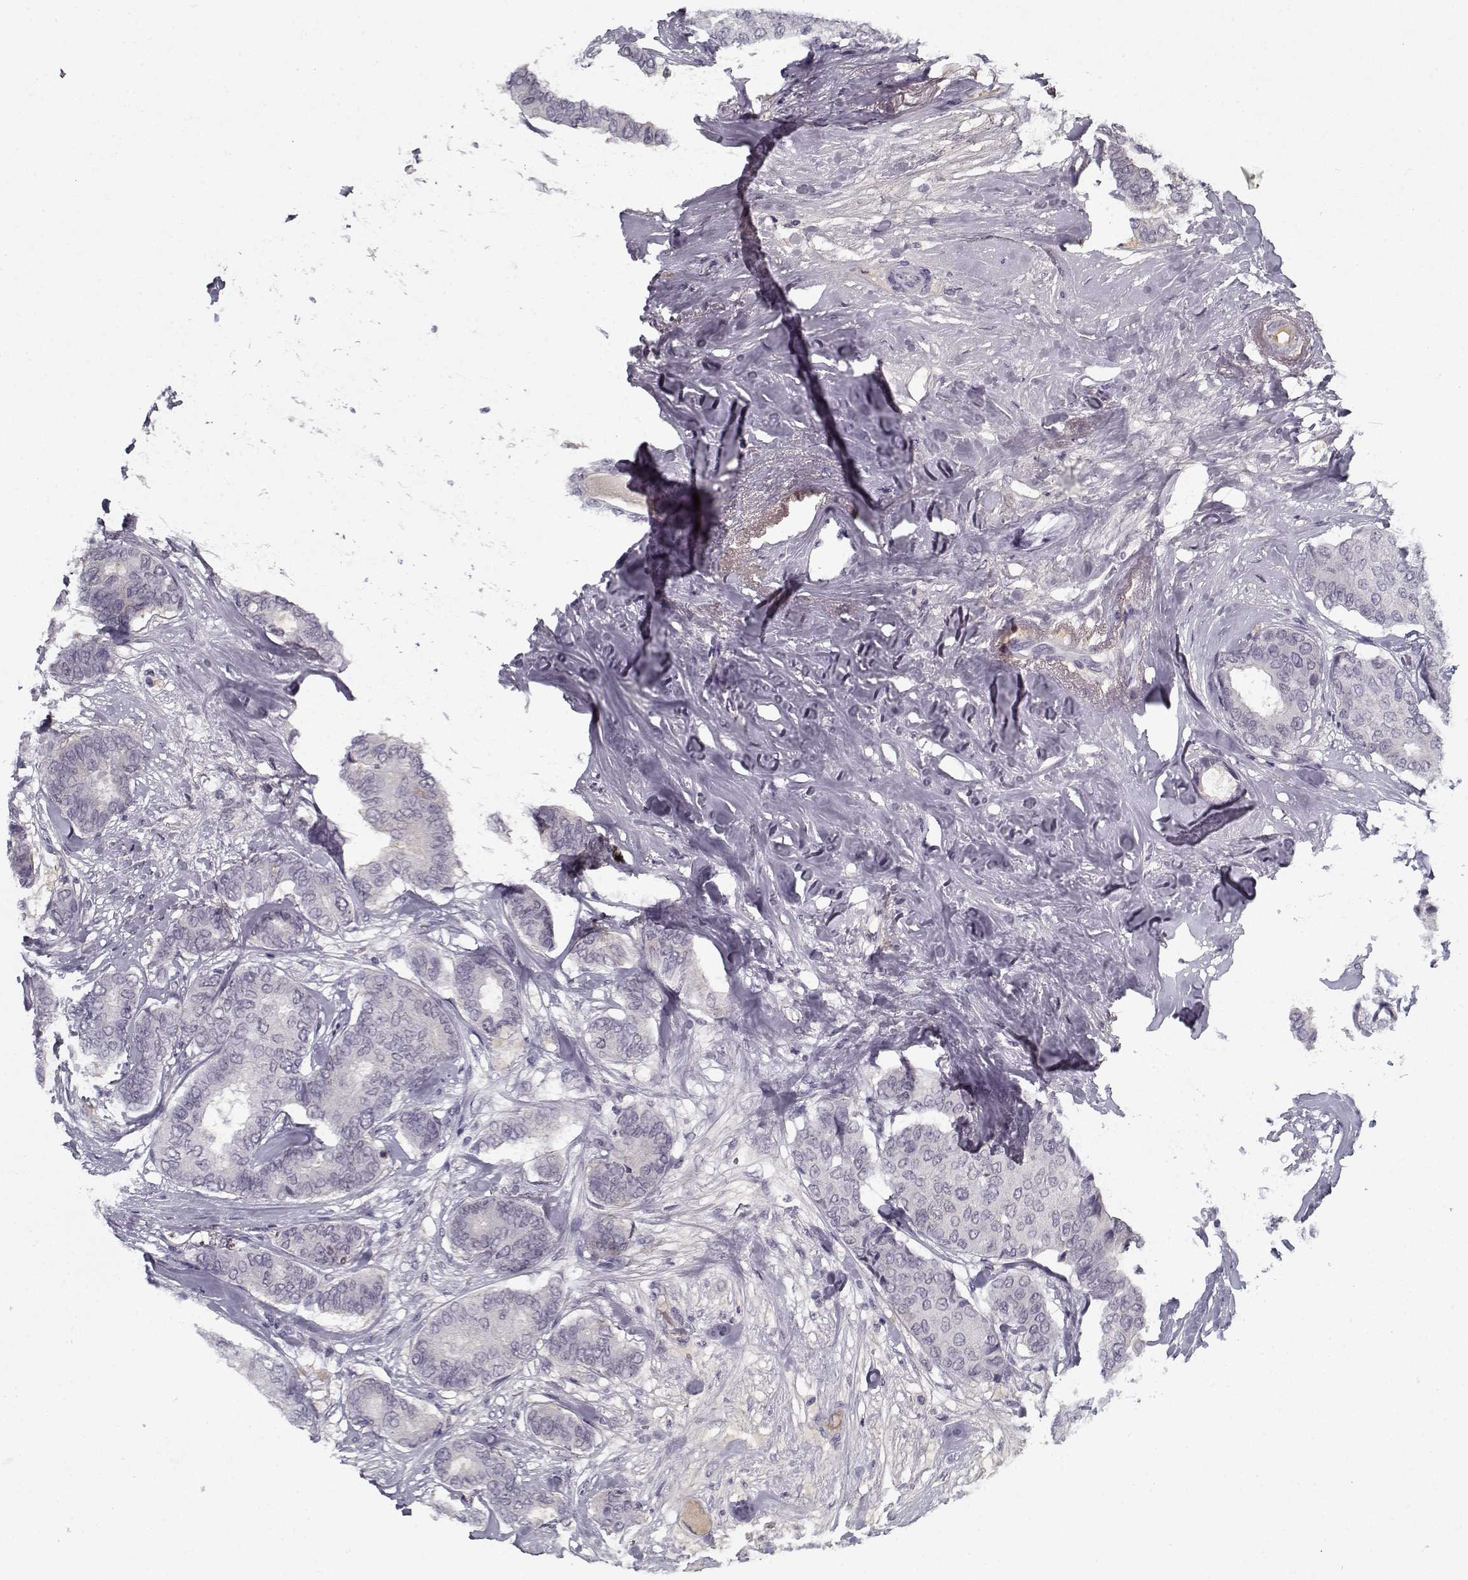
{"staining": {"intensity": "negative", "quantity": "none", "location": "none"}, "tissue": "breast cancer", "cell_type": "Tumor cells", "image_type": "cancer", "snomed": [{"axis": "morphology", "description": "Duct carcinoma"}, {"axis": "topography", "description": "Breast"}], "caption": "Immunohistochemistry micrograph of breast invasive ductal carcinoma stained for a protein (brown), which shows no expression in tumor cells.", "gene": "SPACA9", "patient": {"sex": "female", "age": 75}}